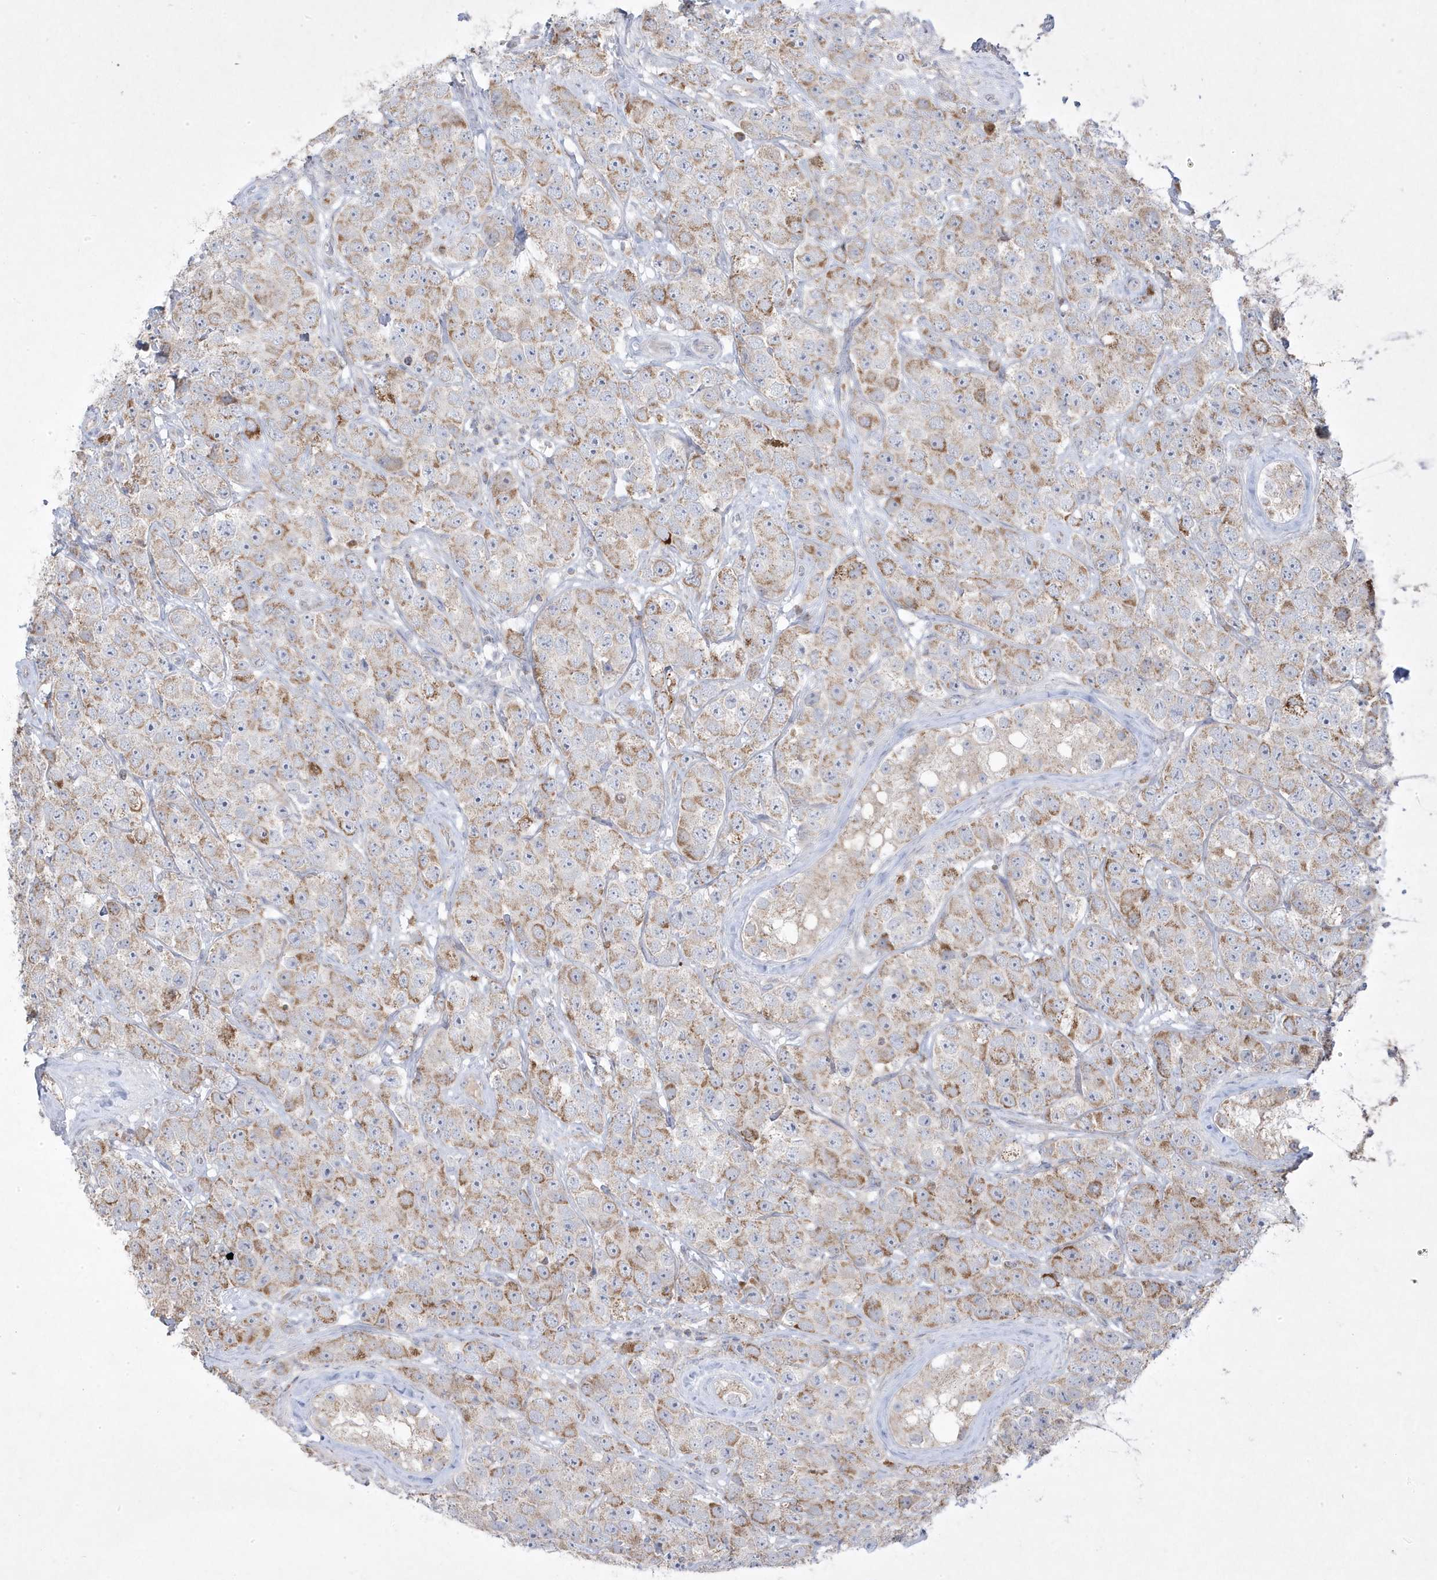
{"staining": {"intensity": "moderate", "quantity": "25%-75%", "location": "cytoplasmic/membranous"}, "tissue": "testis cancer", "cell_type": "Tumor cells", "image_type": "cancer", "snomed": [{"axis": "morphology", "description": "Seminoma, NOS"}, {"axis": "topography", "description": "Testis"}], "caption": "Seminoma (testis) tissue exhibits moderate cytoplasmic/membranous expression in approximately 25%-75% of tumor cells", "gene": "ADAMTSL3", "patient": {"sex": "male", "age": 28}}